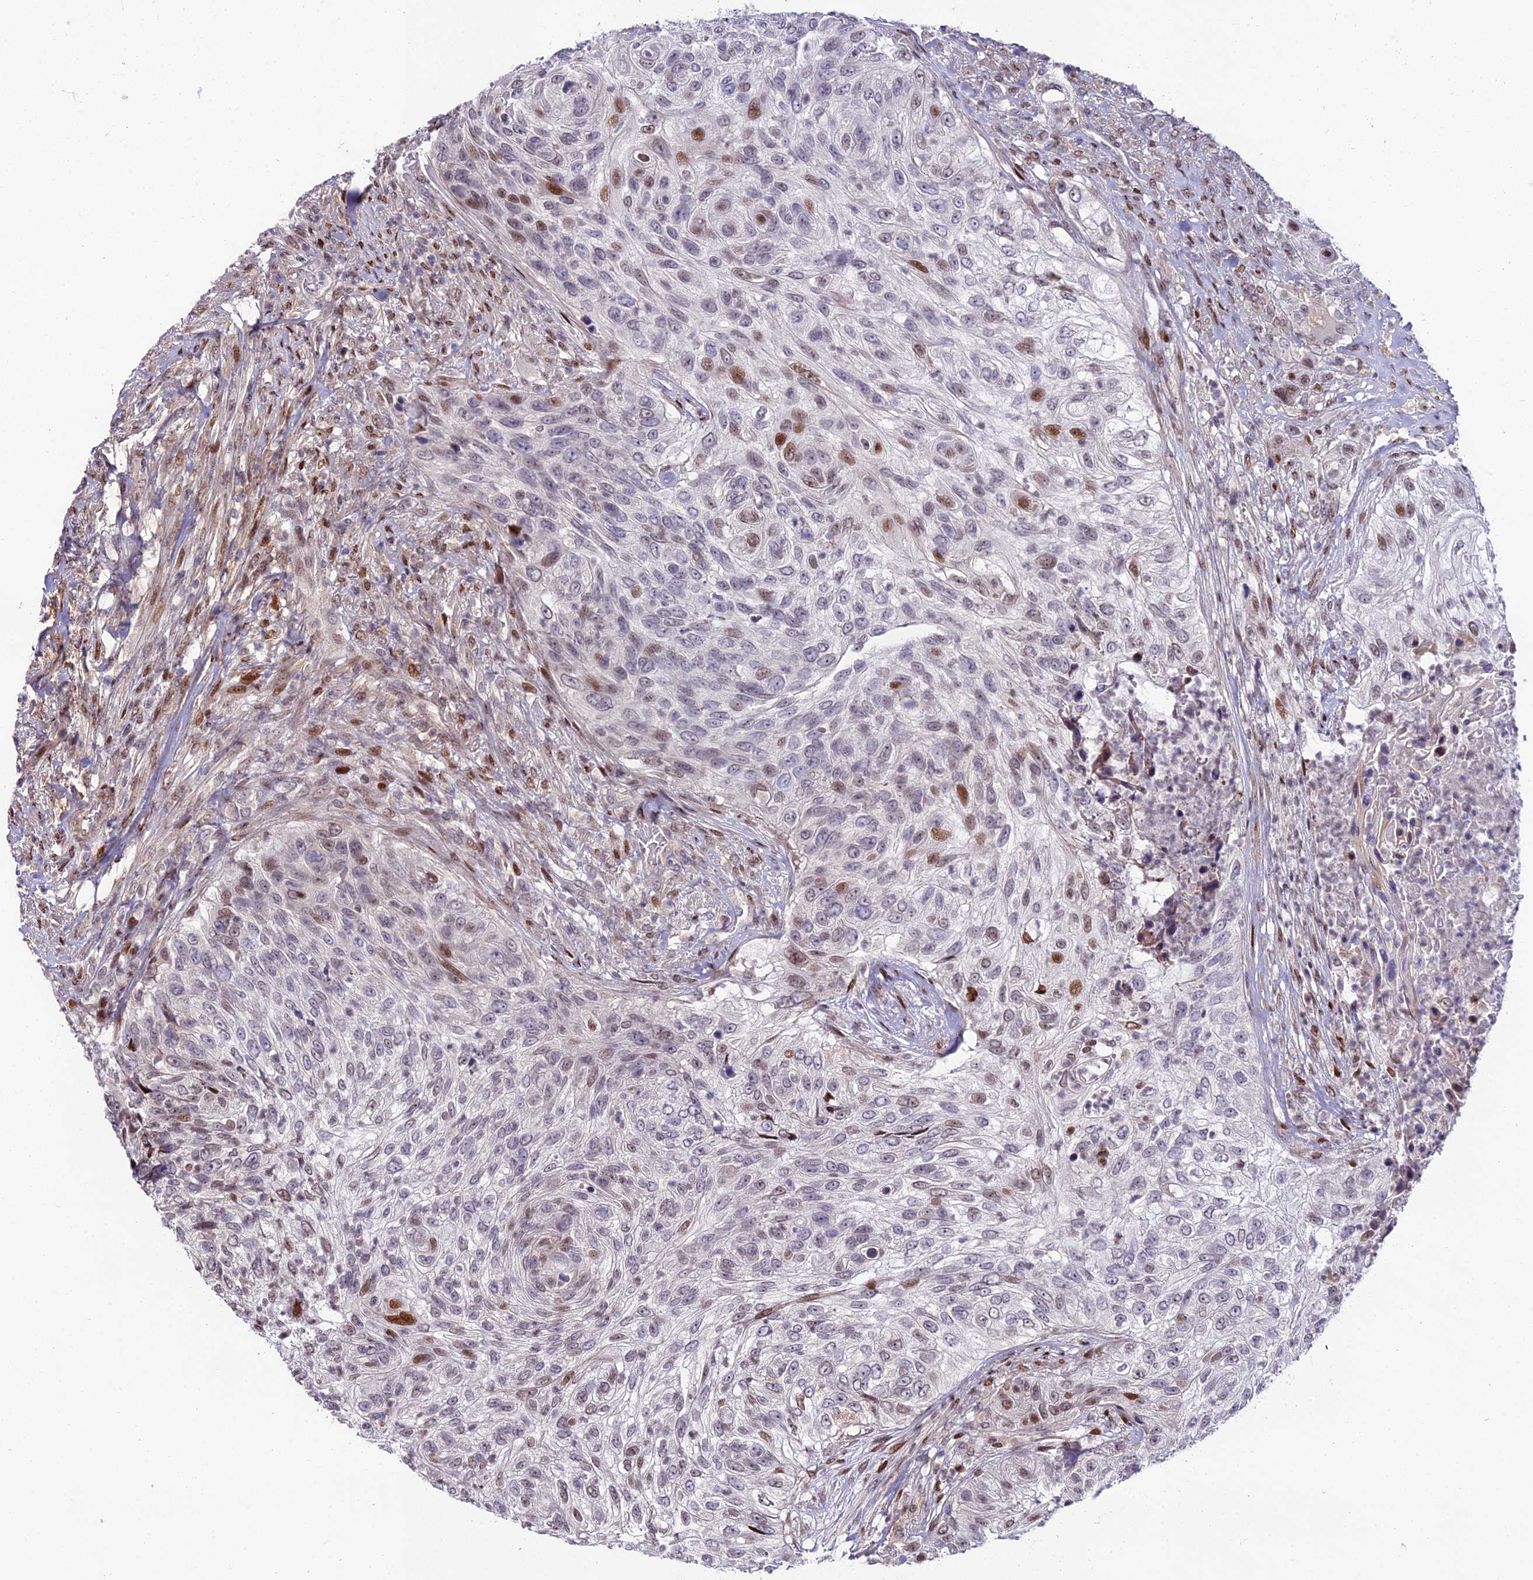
{"staining": {"intensity": "moderate", "quantity": "<25%", "location": "nuclear"}, "tissue": "urothelial cancer", "cell_type": "Tumor cells", "image_type": "cancer", "snomed": [{"axis": "morphology", "description": "Urothelial carcinoma, High grade"}, {"axis": "topography", "description": "Urinary bladder"}], "caption": "Urothelial cancer was stained to show a protein in brown. There is low levels of moderate nuclear staining in about <25% of tumor cells.", "gene": "ZNF707", "patient": {"sex": "female", "age": 60}}